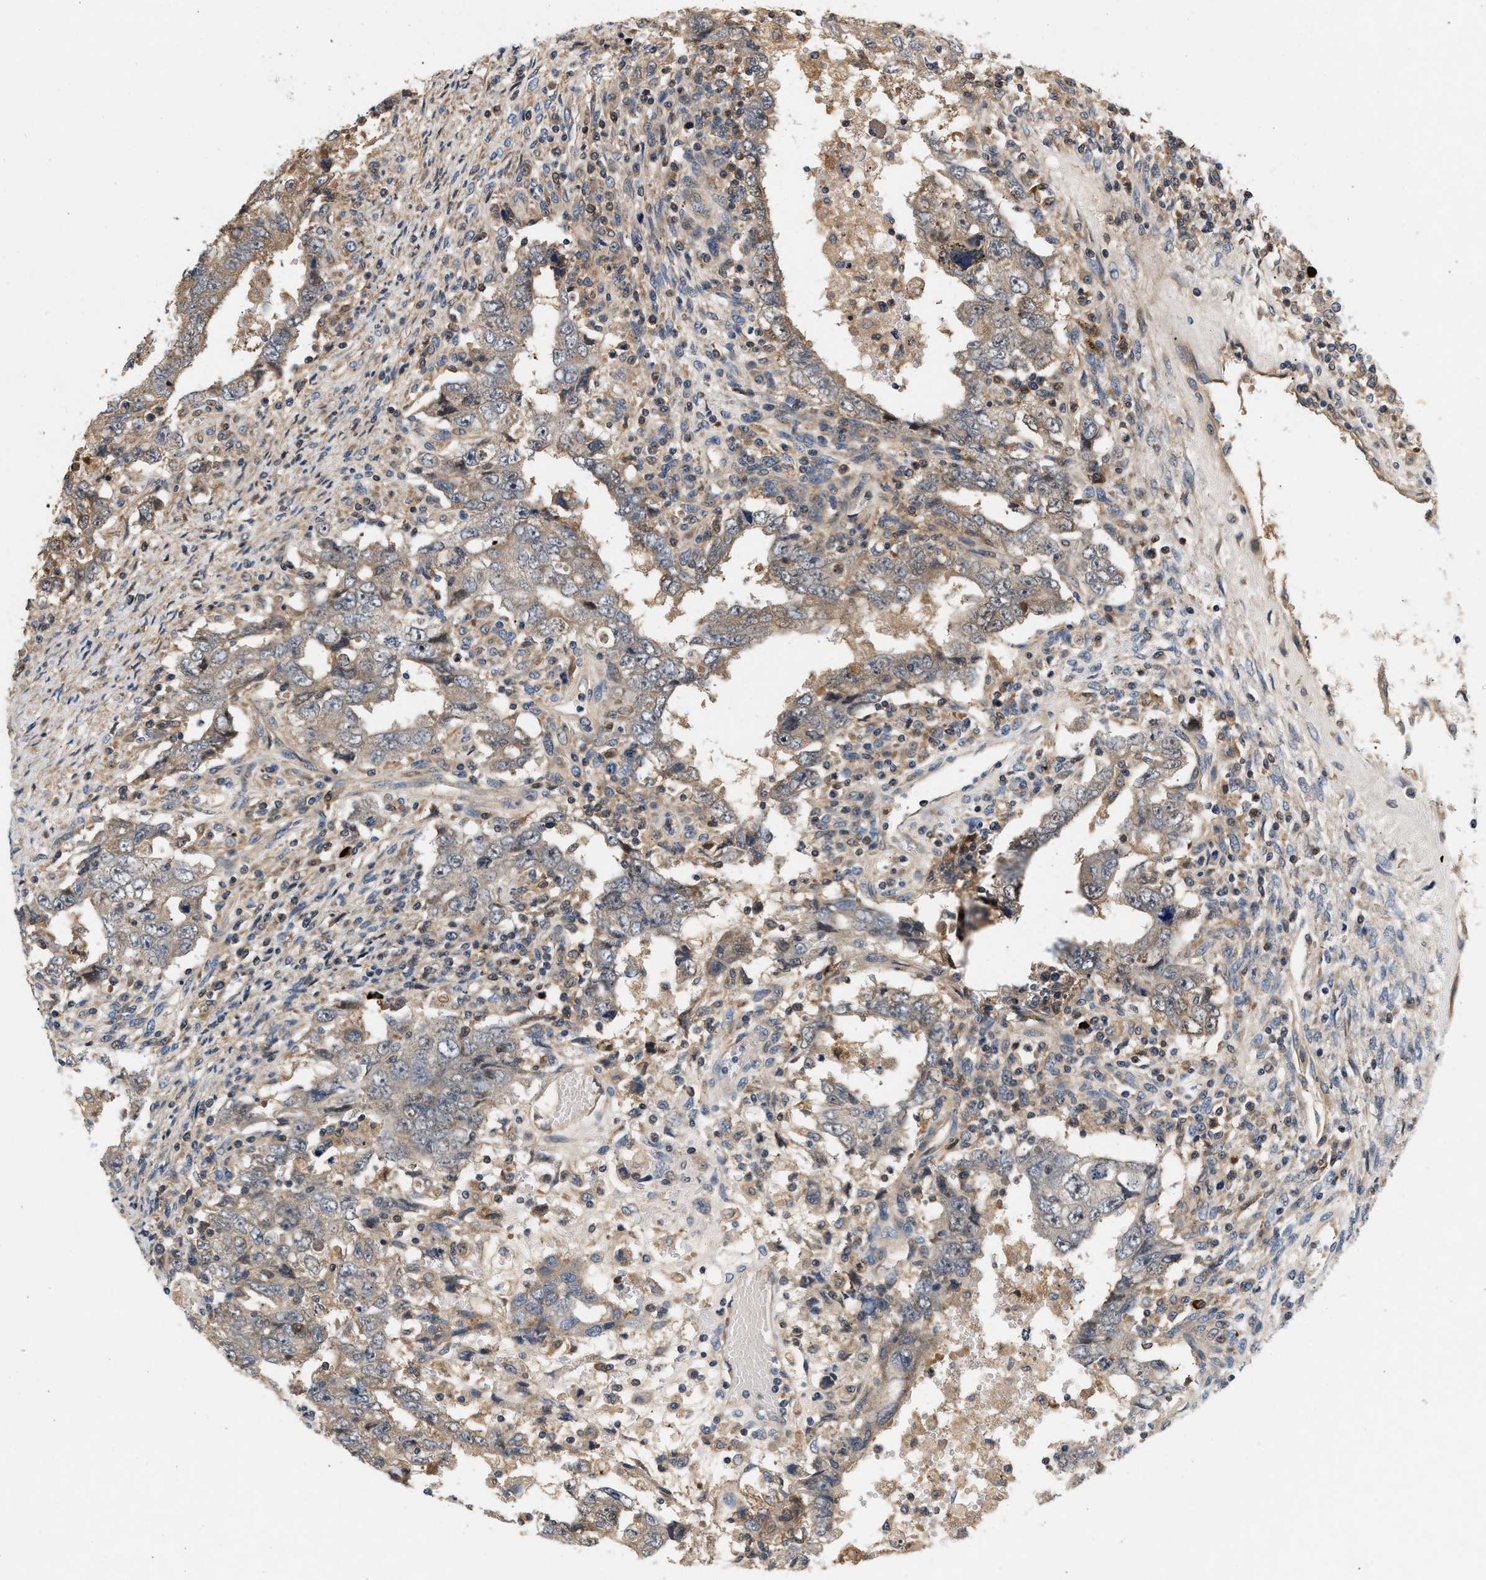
{"staining": {"intensity": "weak", "quantity": "25%-75%", "location": "cytoplasmic/membranous"}, "tissue": "testis cancer", "cell_type": "Tumor cells", "image_type": "cancer", "snomed": [{"axis": "morphology", "description": "Carcinoma, Embryonal, NOS"}, {"axis": "topography", "description": "Testis"}], "caption": "This micrograph displays testis embryonal carcinoma stained with IHC to label a protein in brown. The cytoplasmic/membranous of tumor cells show weak positivity for the protein. Nuclei are counter-stained blue.", "gene": "FAM78A", "patient": {"sex": "male", "age": 26}}